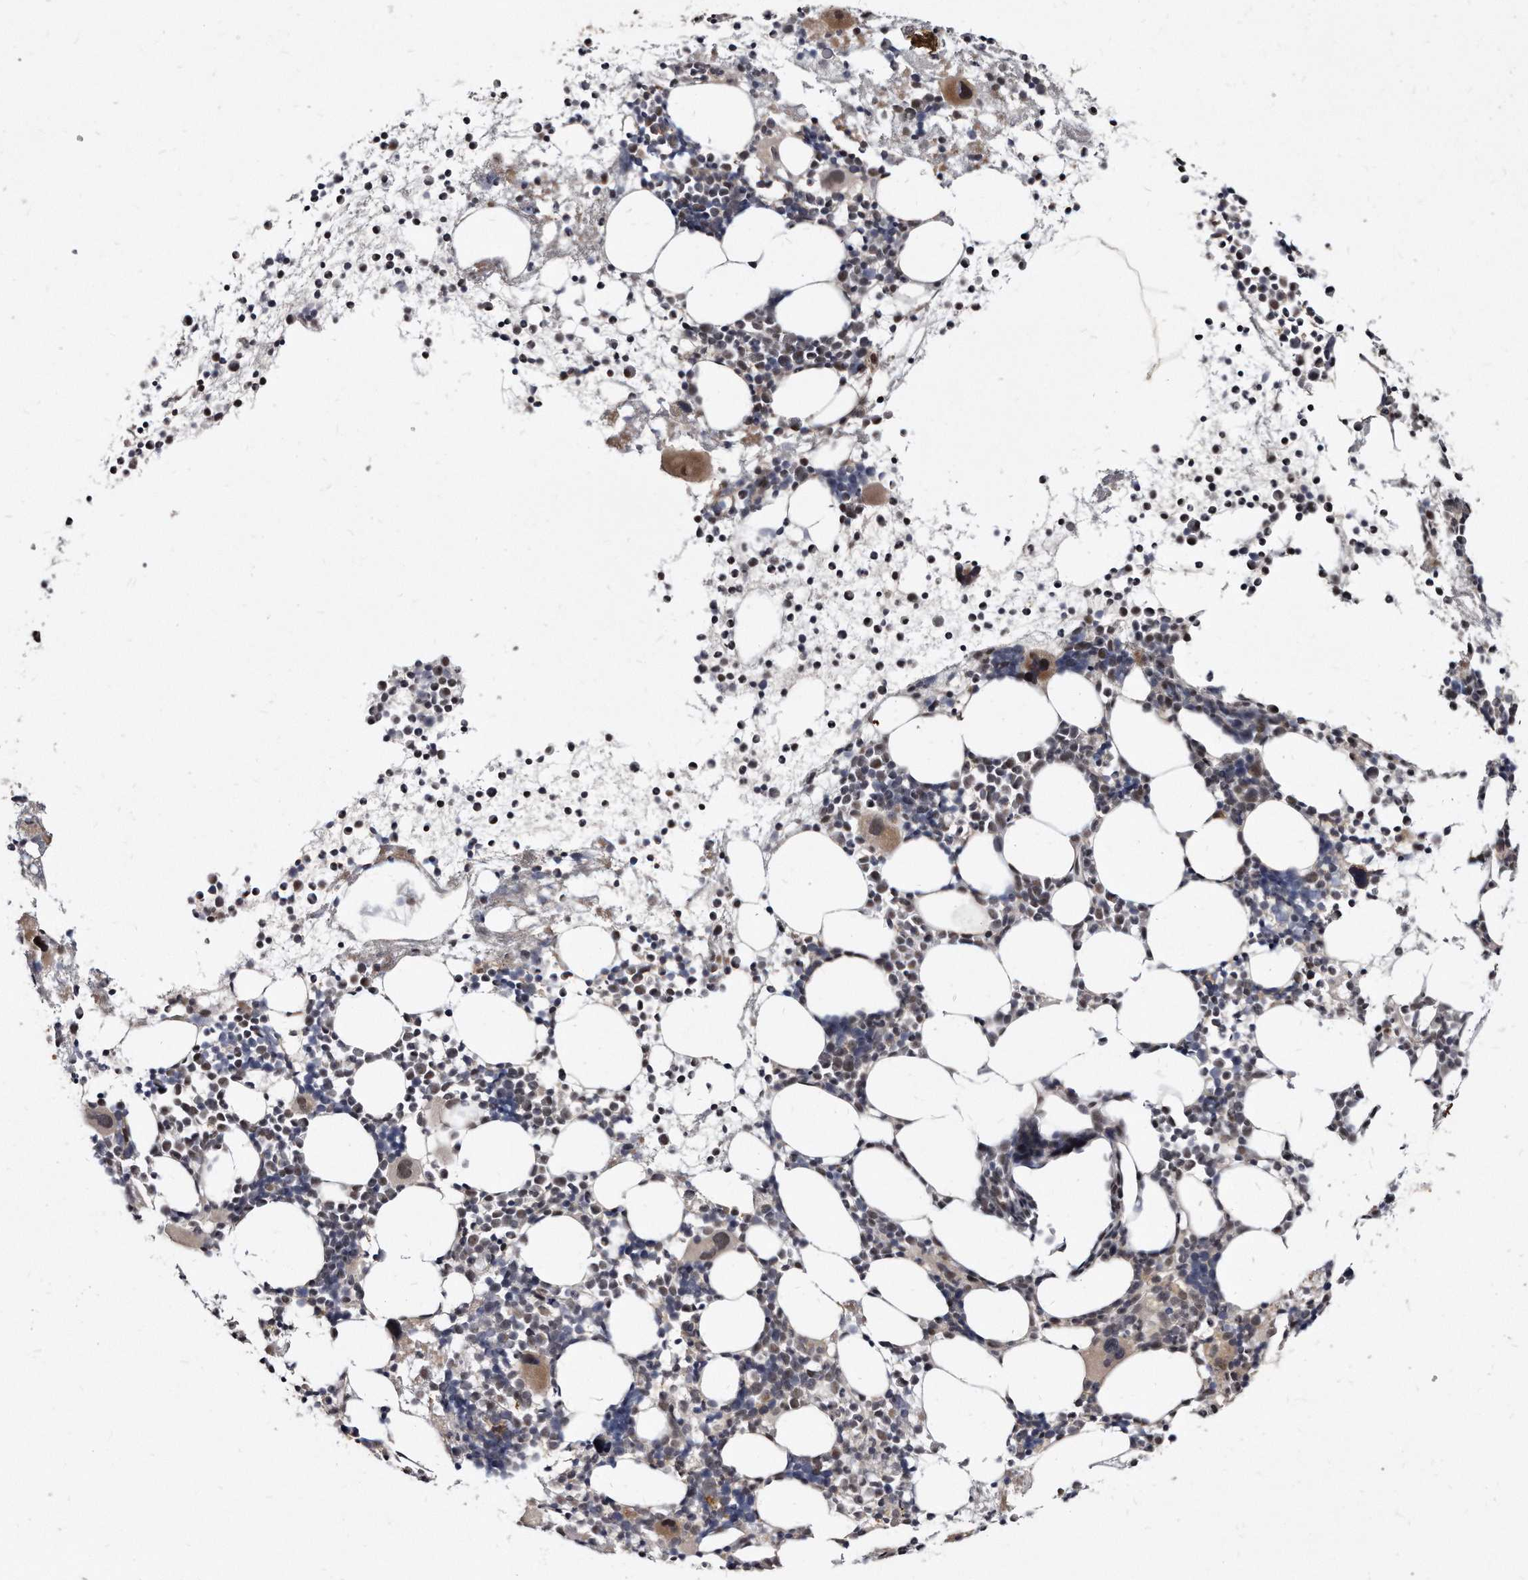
{"staining": {"intensity": "weak", "quantity": ">75%", "location": "cytoplasmic/membranous"}, "tissue": "bone marrow", "cell_type": "Hematopoietic cells", "image_type": "normal", "snomed": [{"axis": "morphology", "description": "Normal tissue, NOS"}, {"axis": "topography", "description": "Bone marrow"}], "caption": "IHC staining of benign bone marrow, which shows low levels of weak cytoplasmic/membranous positivity in approximately >75% of hematopoietic cells indicating weak cytoplasmic/membranous protein expression. The staining was performed using DAB (brown) for protein detection and nuclei were counterstained in hematoxylin (blue).", "gene": "KLHDC3", "patient": {"sex": "female", "age": 57}}